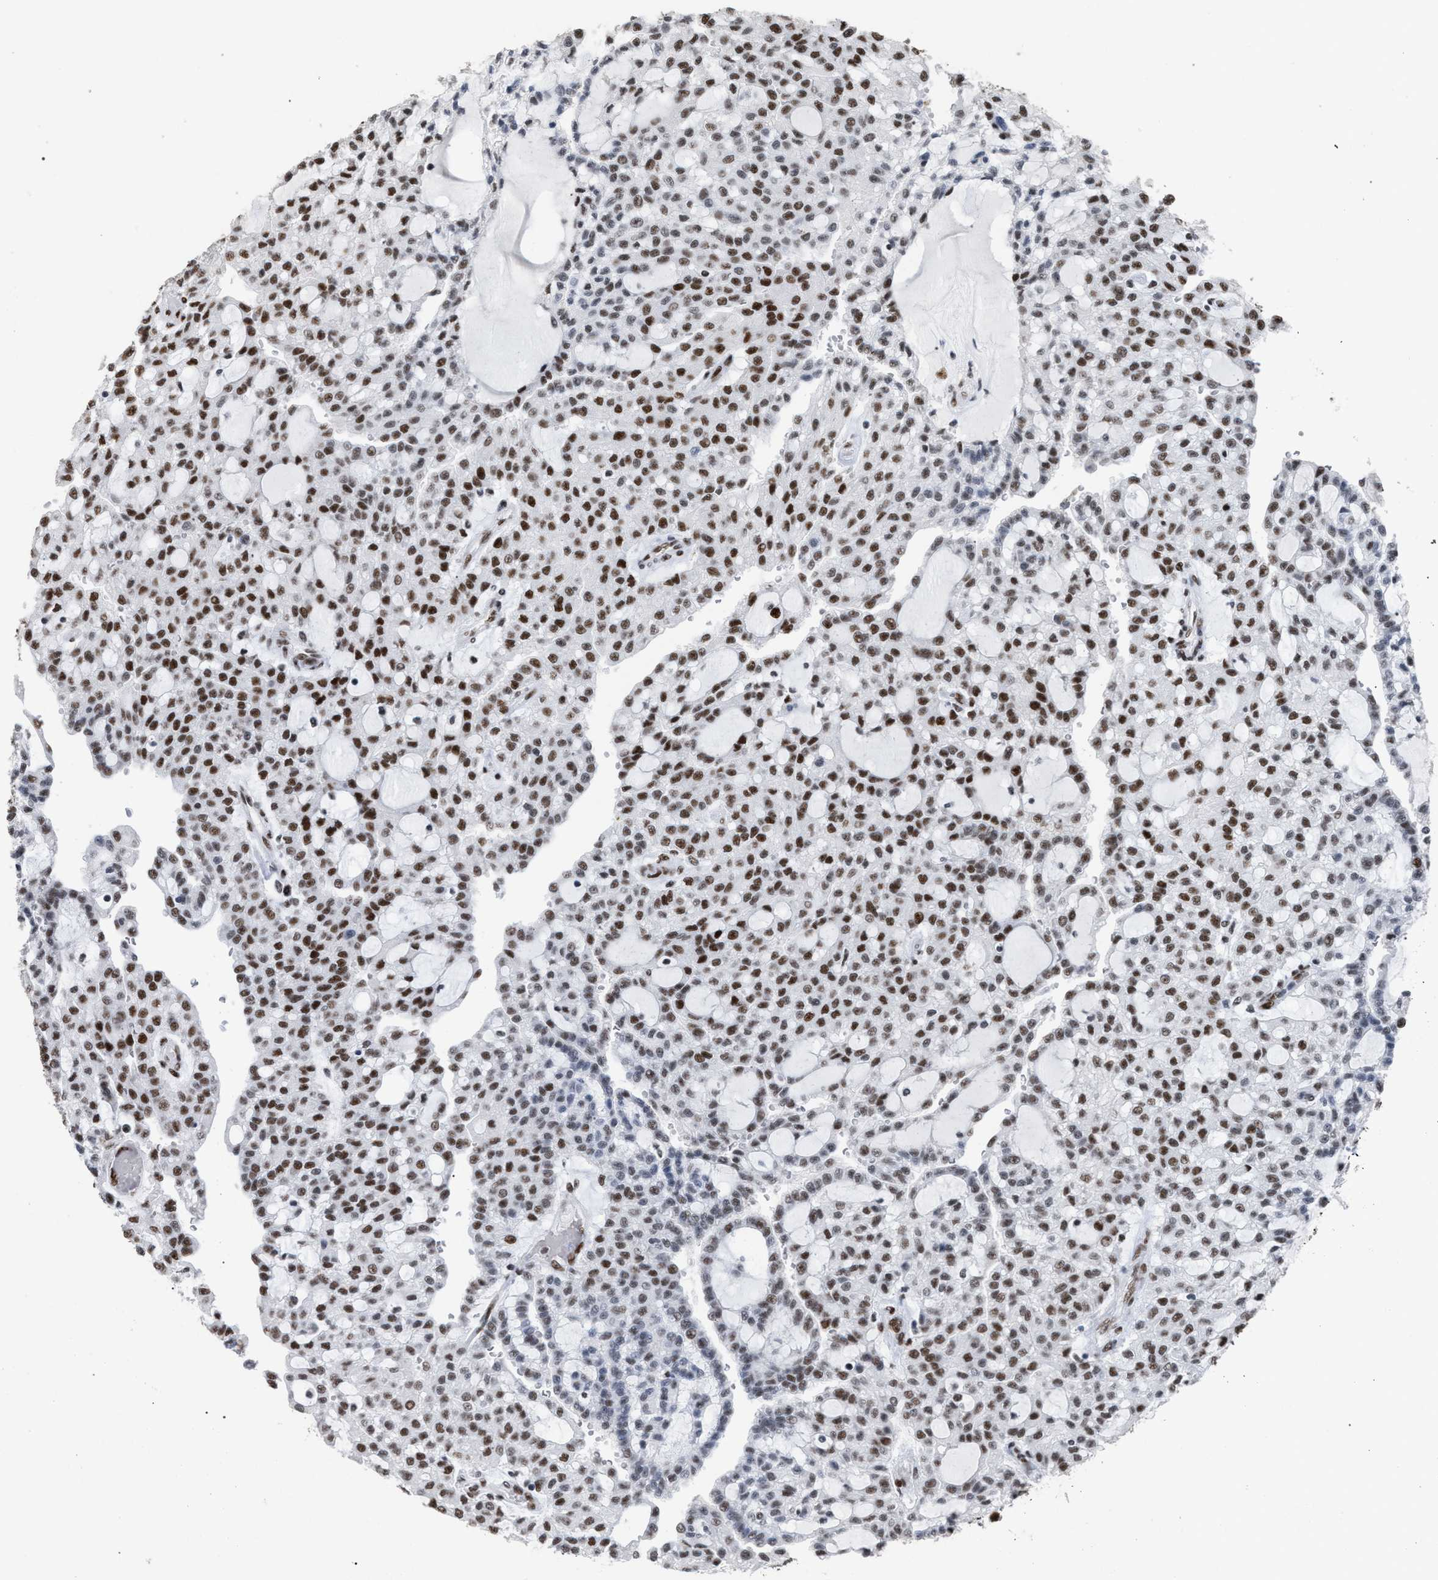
{"staining": {"intensity": "moderate", "quantity": ">75%", "location": "nuclear"}, "tissue": "renal cancer", "cell_type": "Tumor cells", "image_type": "cancer", "snomed": [{"axis": "morphology", "description": "Adenocarcinoma, NOS"}, {"axis": "topography", "description": "Kidney"}], "caption": "Human renal adenocarcinoma stained with a protein marker displays moderate staining in tumor cells.", "gene": "TP53BP1", "patient": {"sex": "male", "age": 63}}